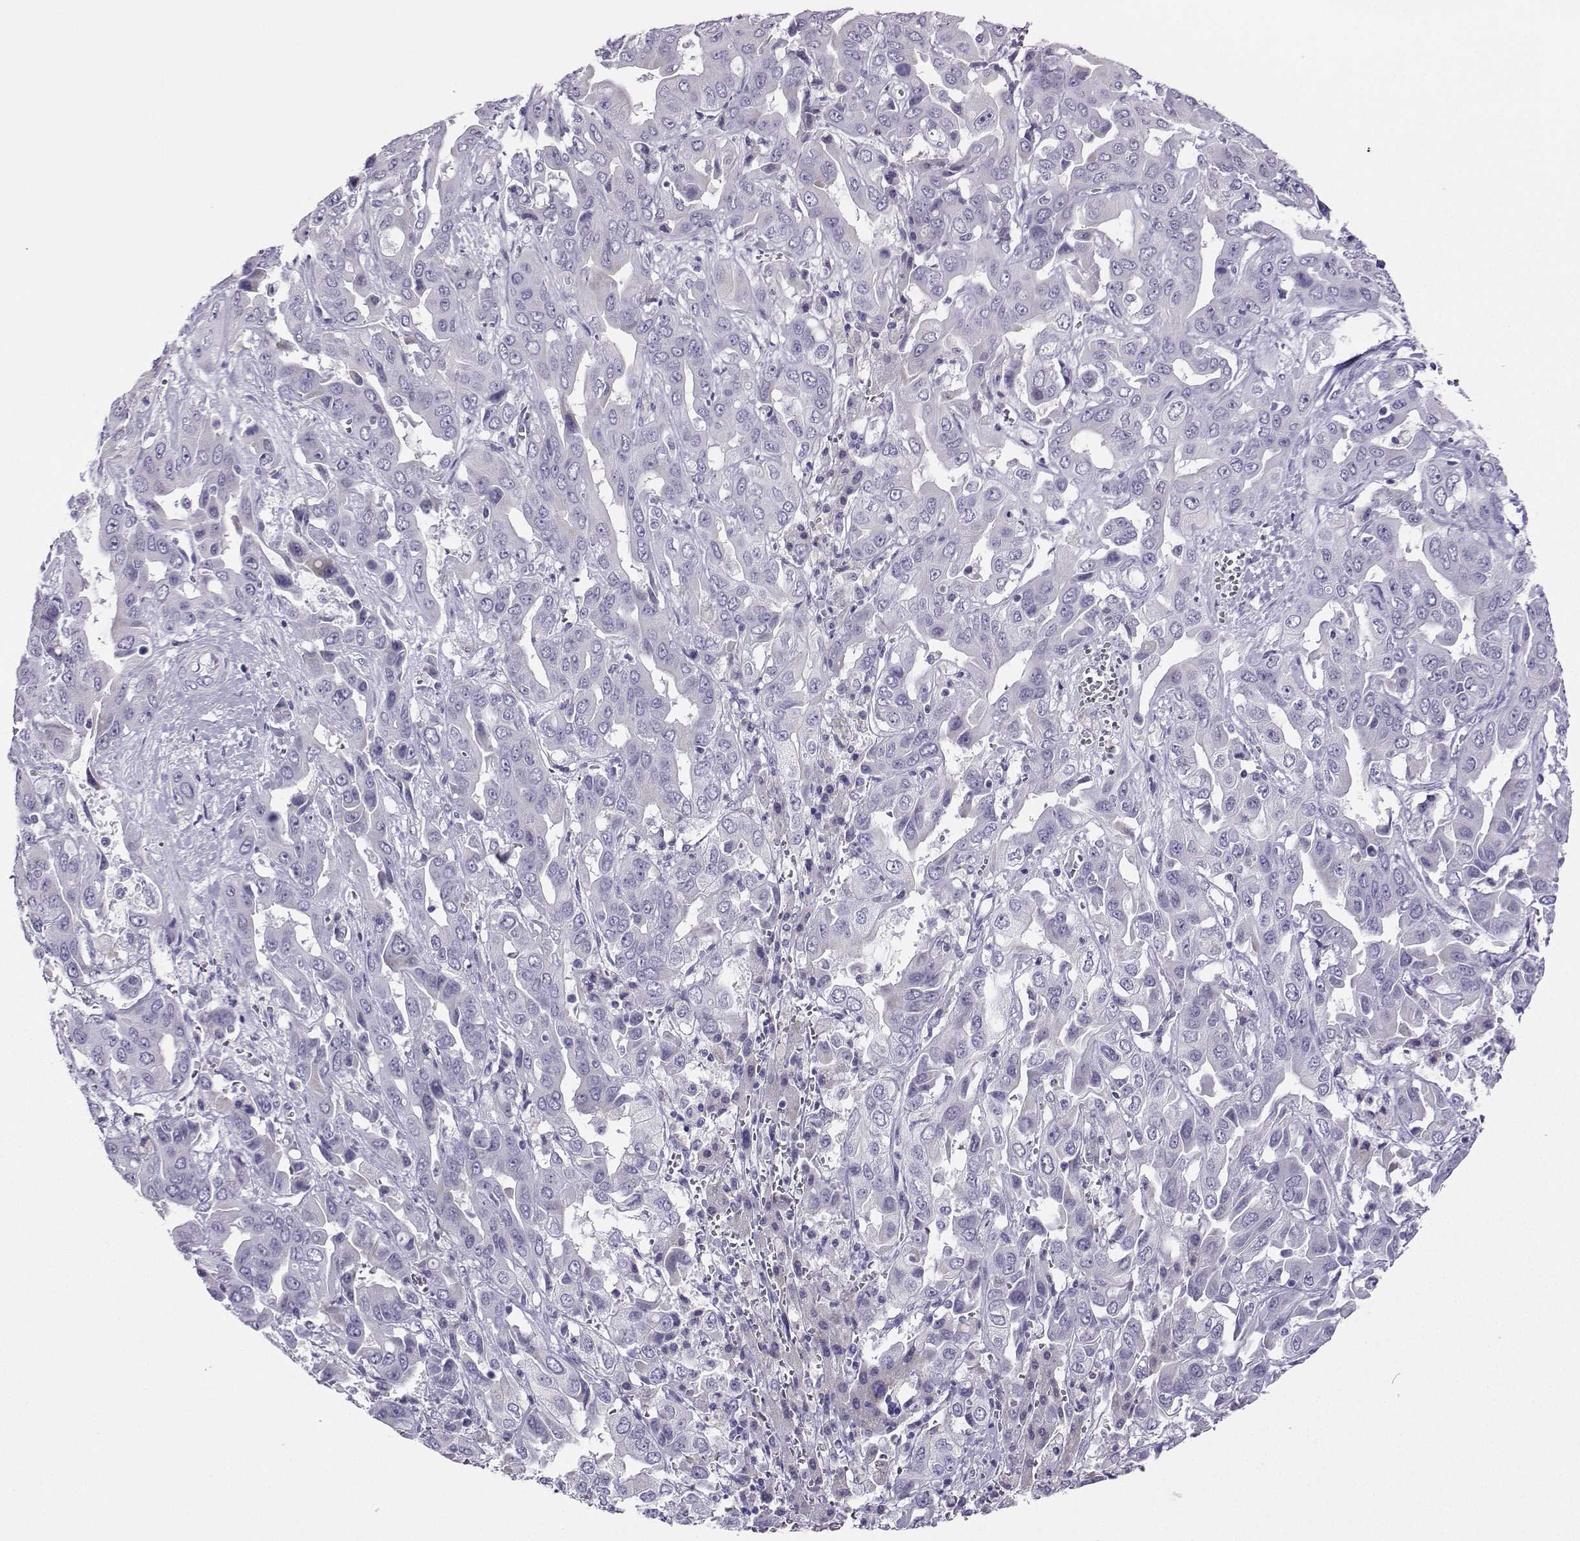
{"staining": {"intensity": "negative", "quantity": "none", "location": "none"}, "tissue": "liver cancer", "cell_type": "Tumor cells", "image_type": "cancer", "snomed": [{"axis": "morphology", "description": "Cholangiocarcinoma"}, {"axis": "topography", "description": "Liver"}], "caption": "A micrograph of liver cancer stained for a protein shows no brown staining in tumor cells.", "gene": "FBXO24", "patient": {"sex": "female", "age": 52}}